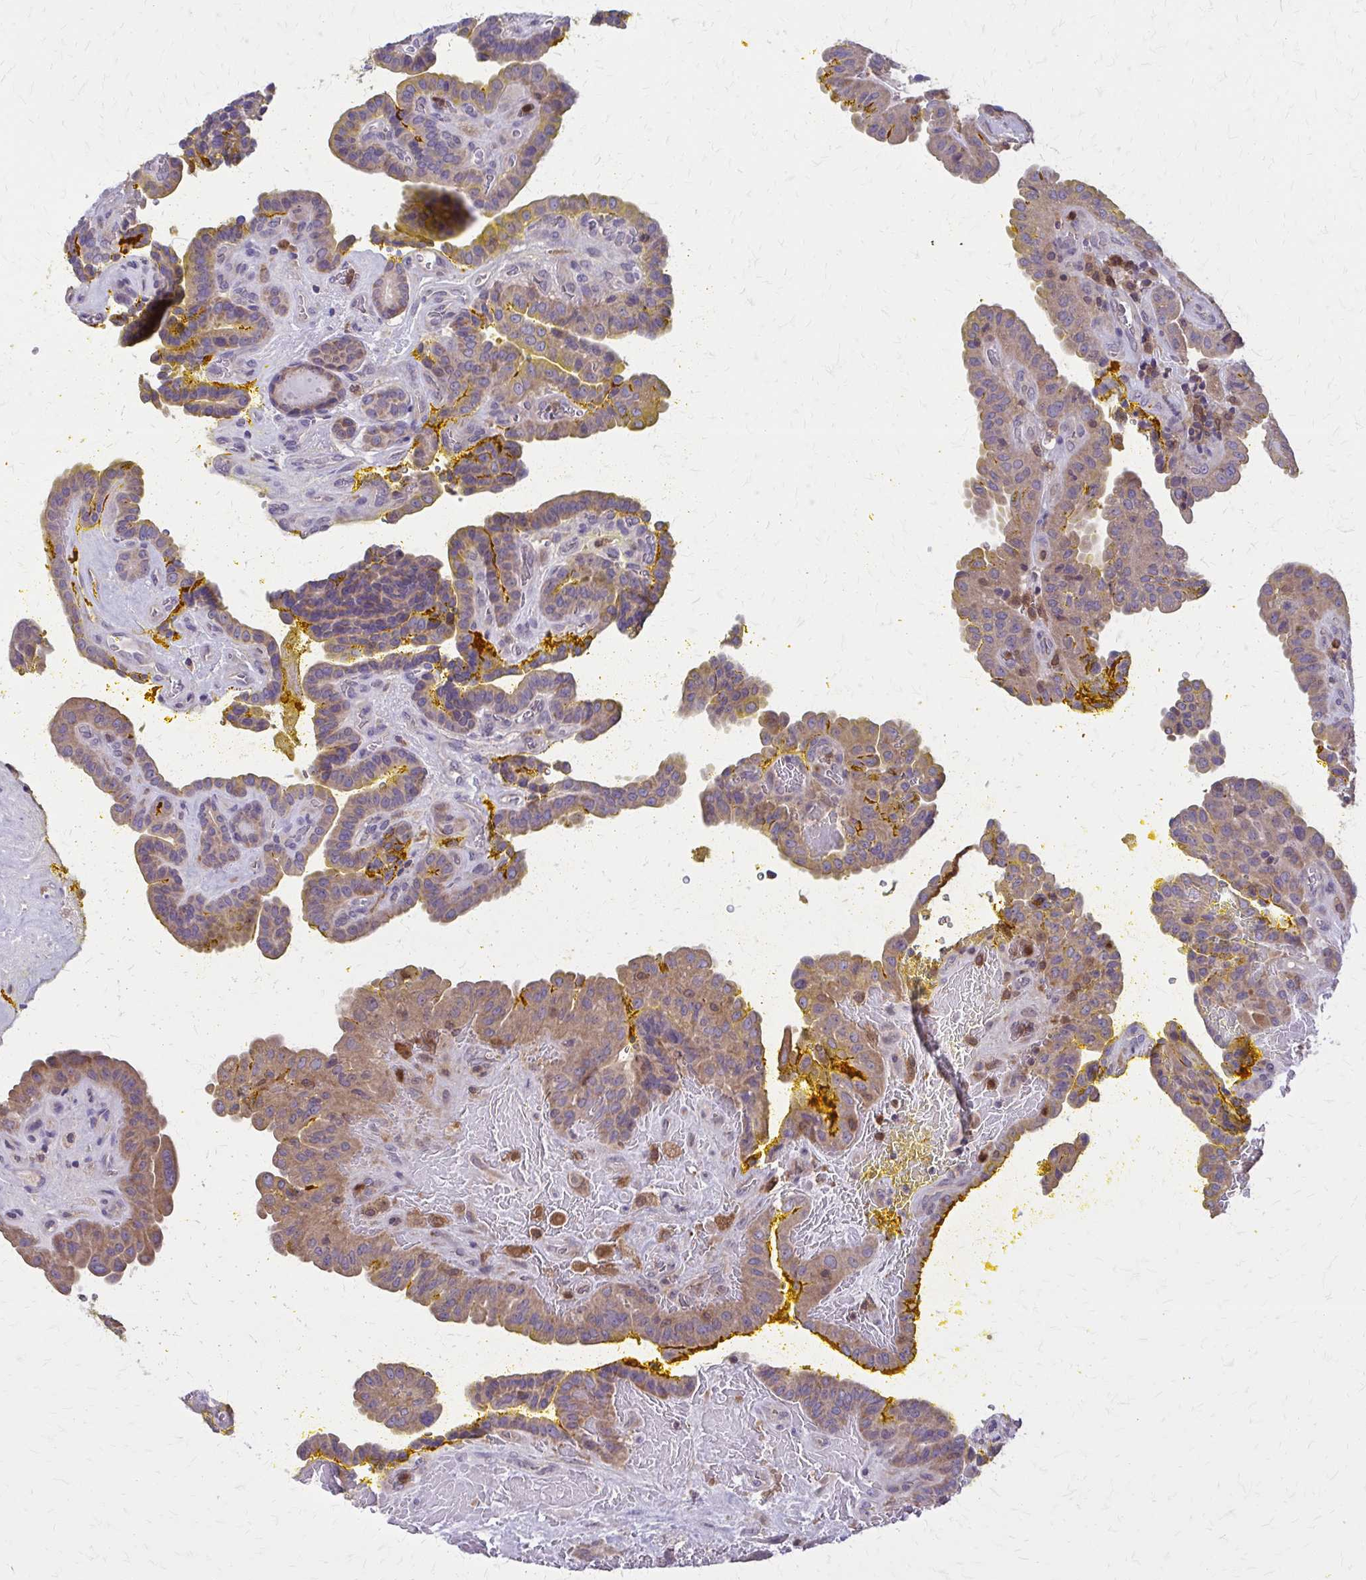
{"staining": {"intensity": "moderate", "quantity": ">75%", "location": "cytoplasmic/membranous"}, "tissue": "thyroid cancer", "cell_type": "Tumor cells", "image_type": "cancer", "snomed": [{"axis": "morphology", "description": "Papillary adenocarcinoma, NOS"}, {"axis": "topography", "description": "Thyroid gland"}], "caption": "Papillary adenocarcinoma (thyroid) stained with DAB (3,3'-diaminobenzidine) IHC displays medium levels of moderate cytoplasmic/membranous positivity in approximately >75% of tumor cells.", "gene": "NRBF2", "patient": {"sex": "male", "age": 87}}